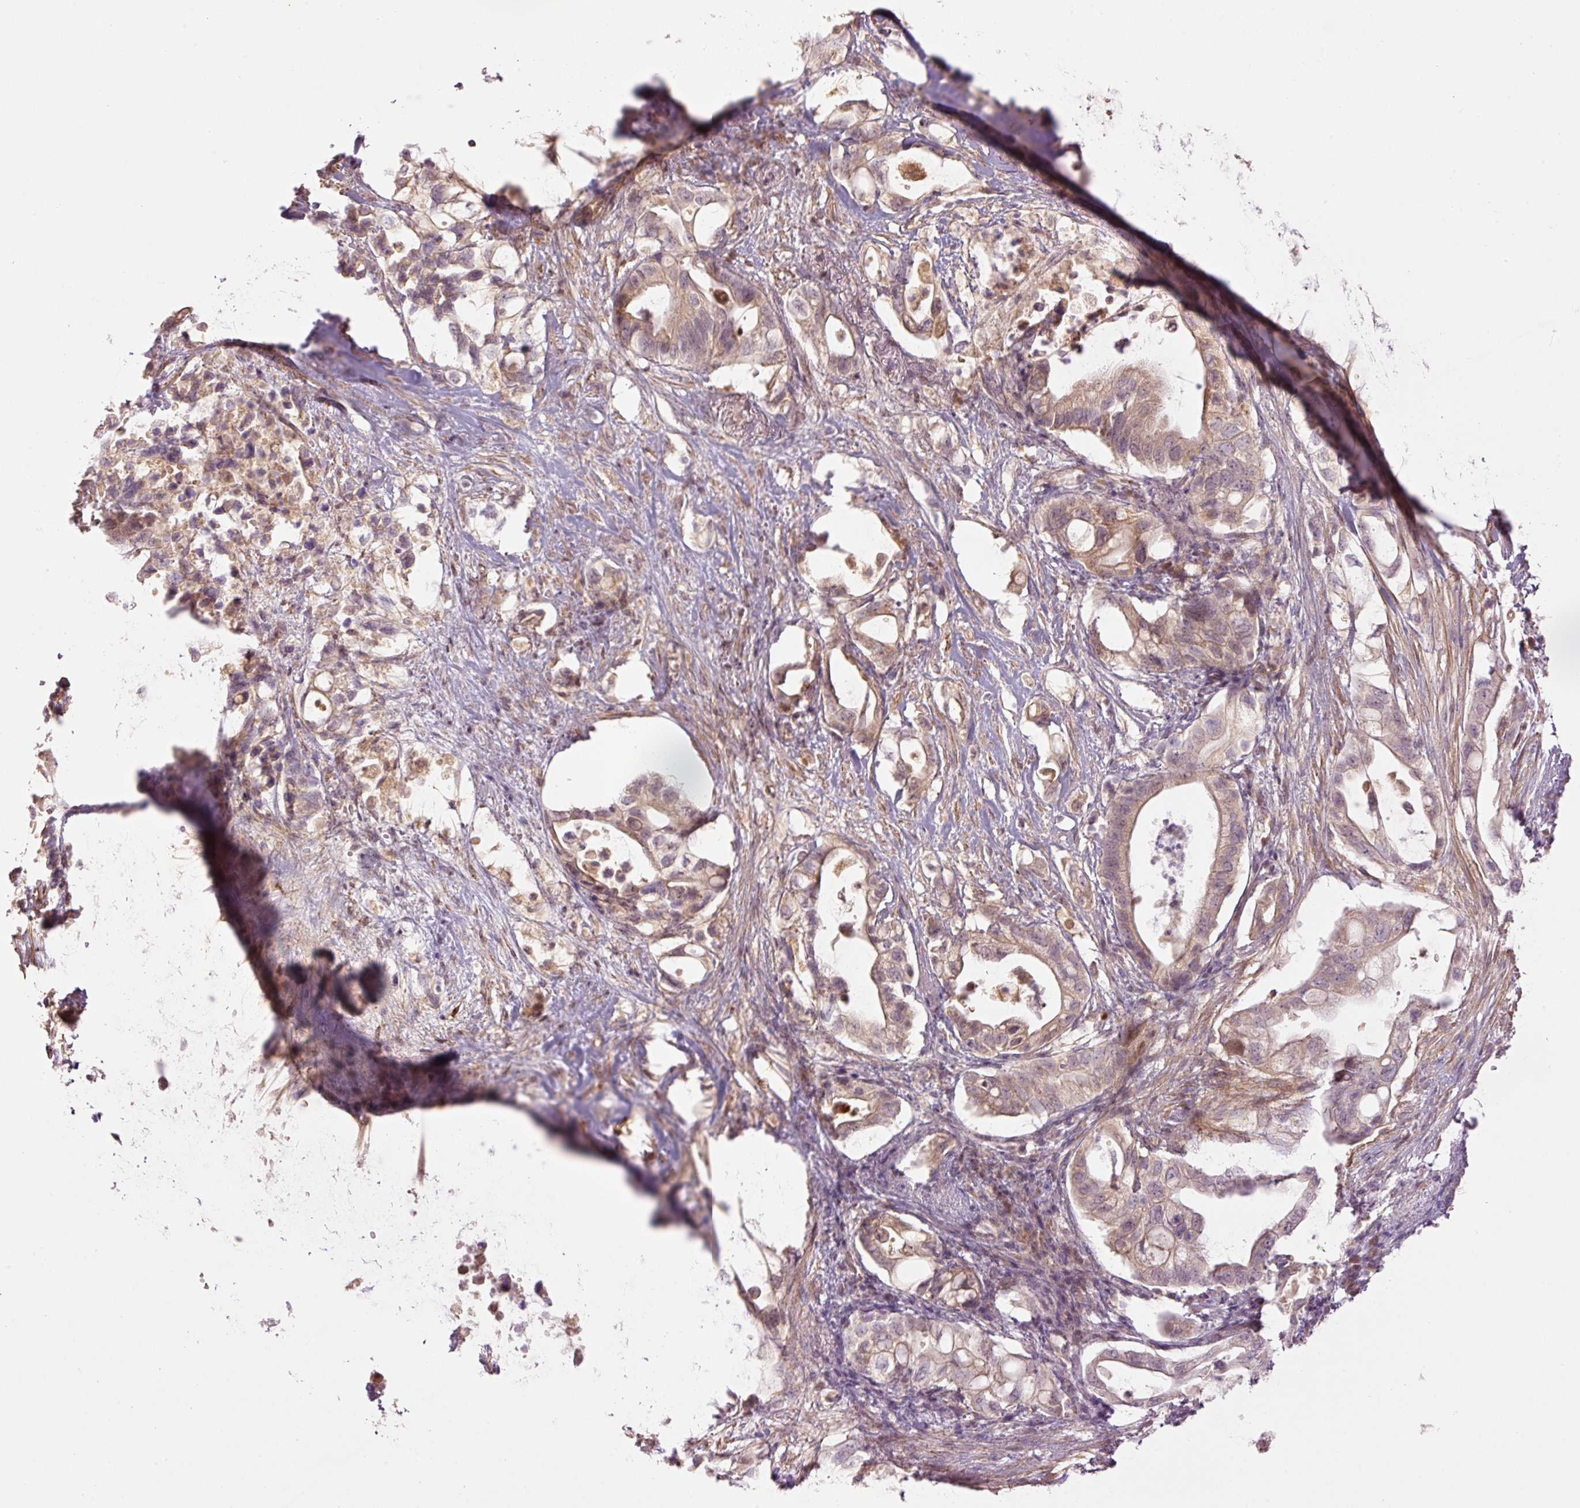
{"staining": {"intensity": "weak", "quantity": ">75%", "location": "cytoplasmic/membranous"}, "tissue": "pancreatic cancer", "cell_type": "Tumor cells", "image_type": "cancer", "snomed": [{"axis": "morphology", "description": "Adenocarcinoma, NOS"}, {"axis": "topography", "description": "Pancreas"}], "caption": "Human adenocarcinoma (pancreatic) stained with a protein marker exhibits weak staining in tumor cells.", "gene": "SLC29A3", "patient": {"sex": "female", "age": 72}}